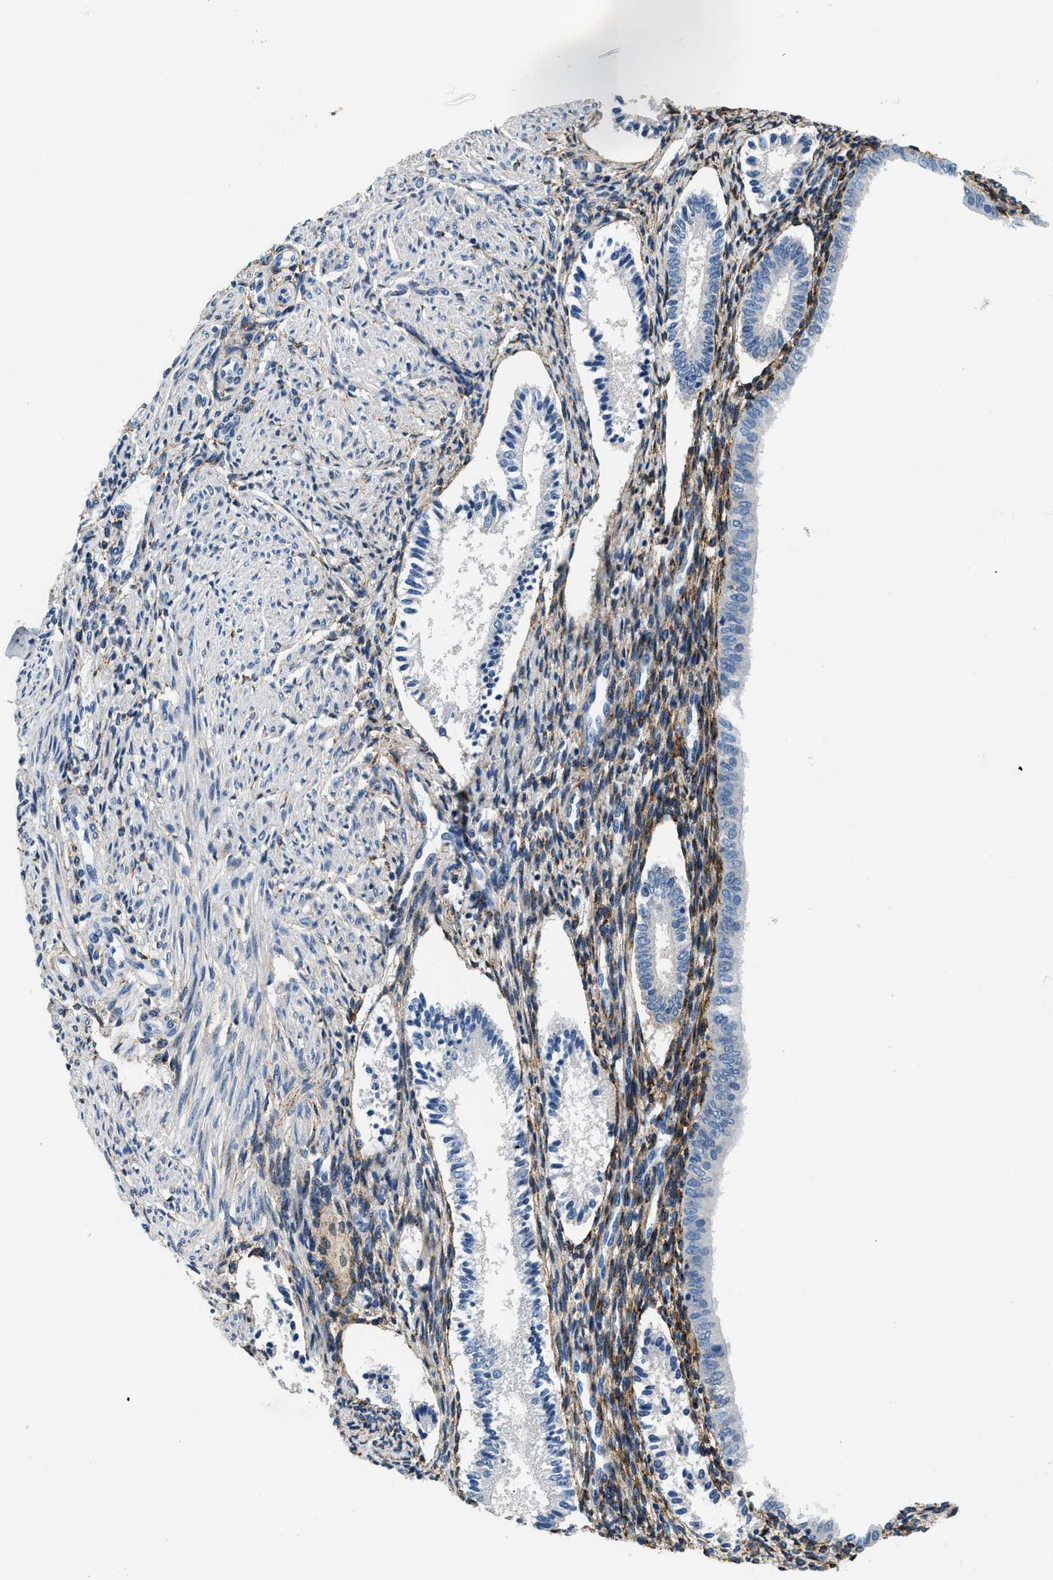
{"staining": {"intensity": "moderate", "quantity": "25%-75%", "location": "cytoplasmic/membranous"}, "tissue": "endometrium", "cell_type": "Cells in endometrial stroma", "image_type": "normal", "snomed": [{"axis": "morphology", "description": "Normal tissue, NOS"}, {"axis": "topography", "description": "Endometrium"}], "caption": "A brown stain highlights moderate cytoplasmic/membranous positivity of a protein in cells in endometrial stroma of benign endometrium.", "gene": "LRP1", "patient": {"sex": "female", "age": 42}}